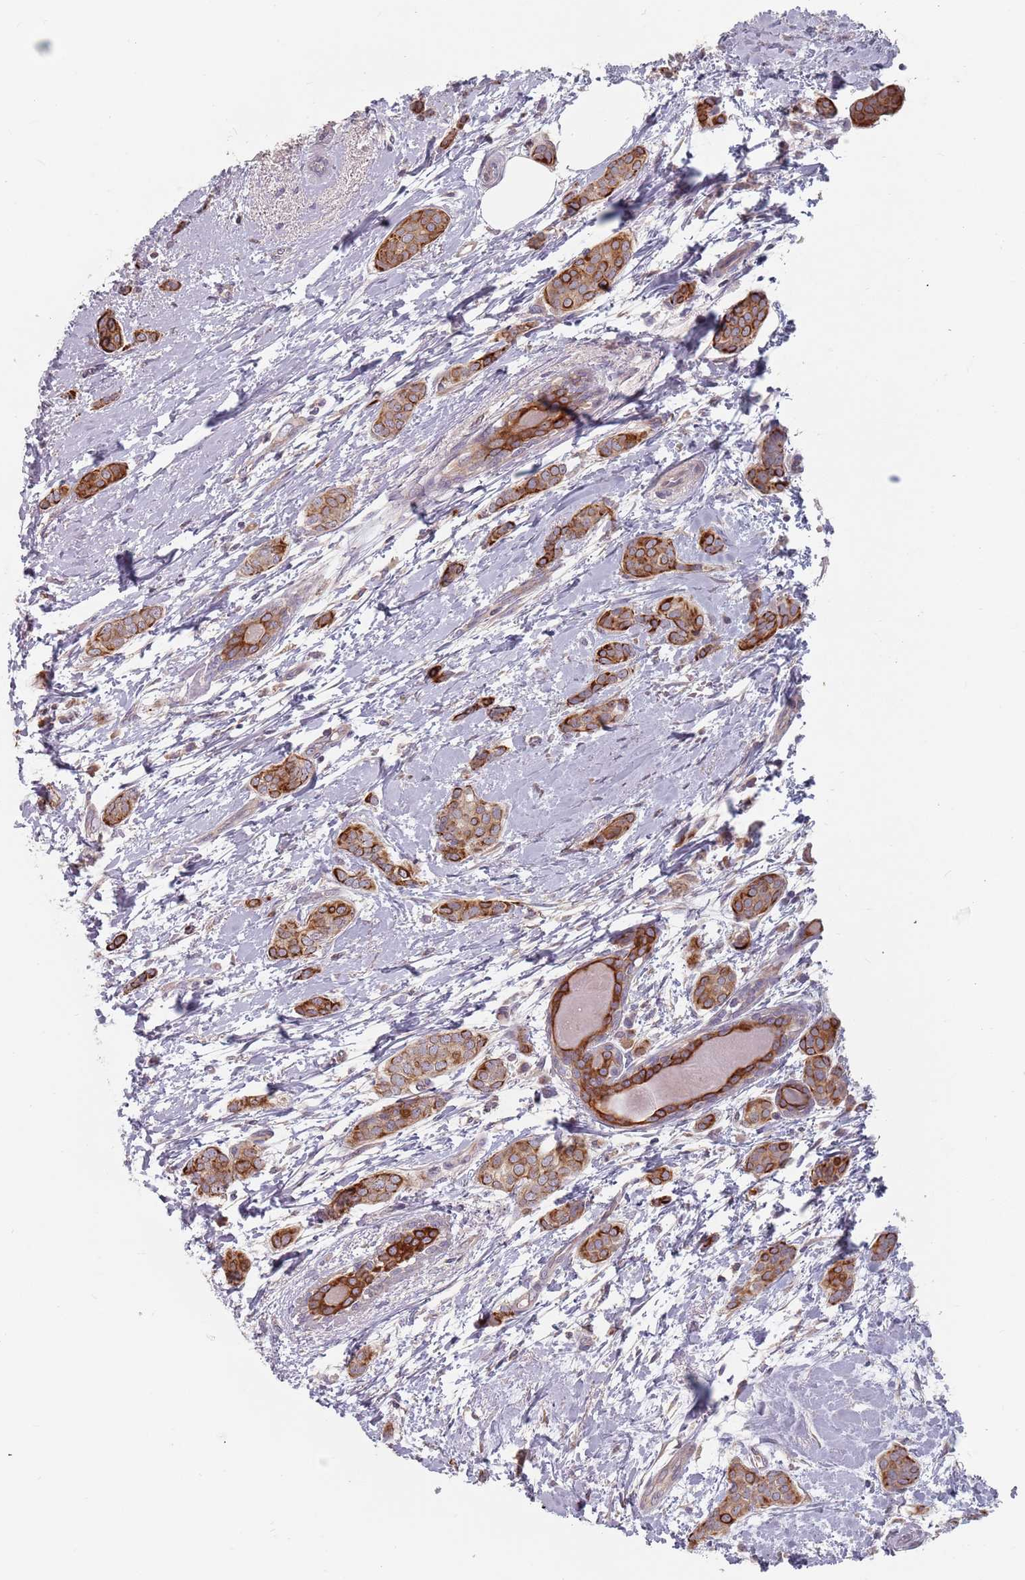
{"staining": {"intensity": "strong", "quantity": ">75%", "location": "cytoplasmic/membranous"}, "tissue": "breast cancer", "cell_type": "Tumor cells", "image_type": "cancer", "snomed": [{"axis": "morphology", "description": "Duct carcinoma"}, {"axis": "topography", "description": "Breast"}], "caption": "Immunohistochemistry (IHC) micrograph of breast cancer stained for a protein (brown), which exhibits high levels of strong cytoplasmic/membranous staining in about >75% of tumor cells.", "gene": "ADAL", "patient": {"sex": "female", "age": 72}}